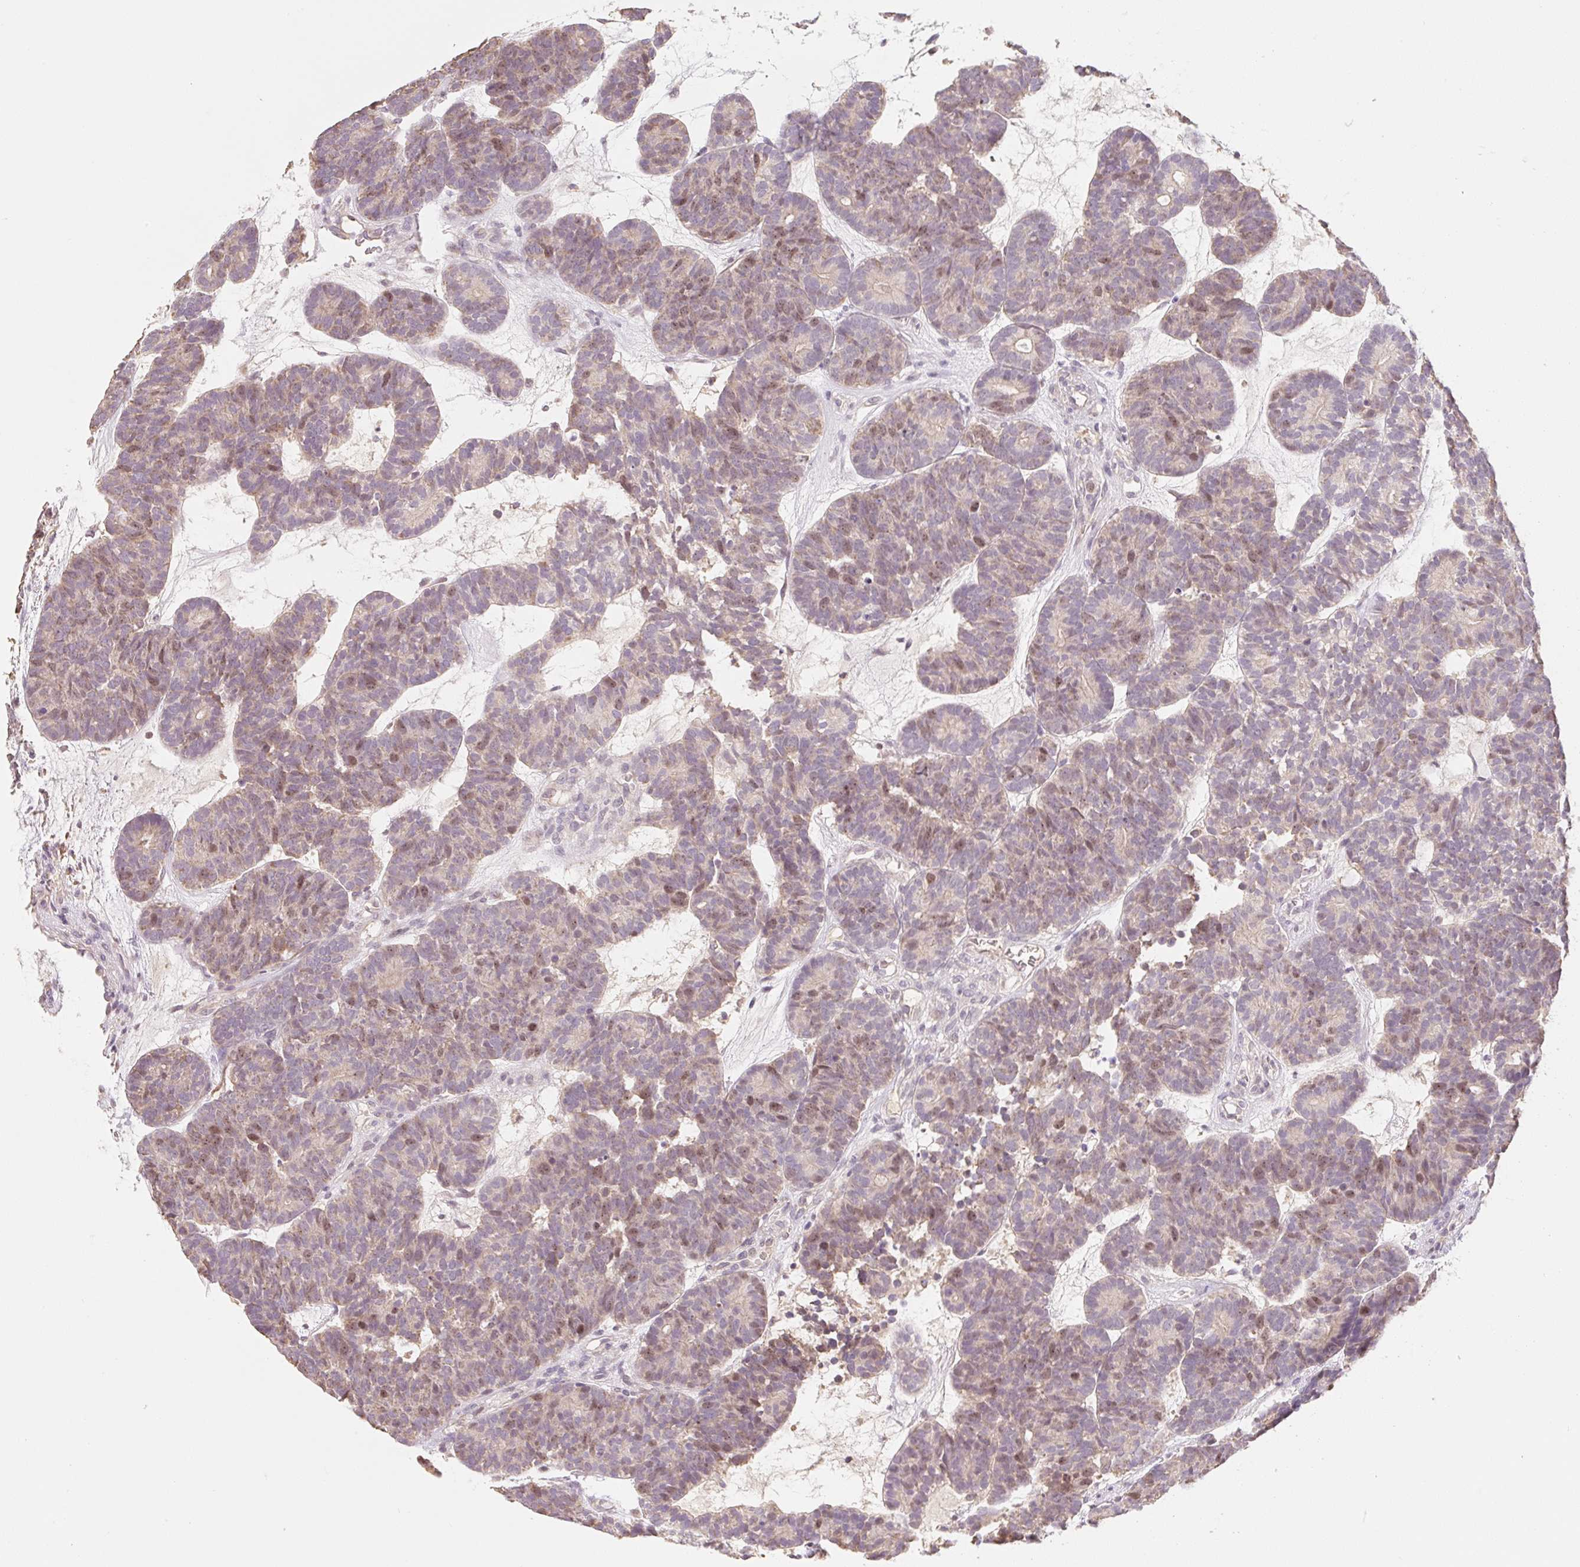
{"staining": {"intensity": "moderate", "quantity": "25%-75%", "location": "nuclear"}, "tissue": "head and neck cancer", "cell_type": "Tumor cells", "image_type": "cancer", "snomed": [{"axis": "morphology", "description": "Adenocarcinoma, NOS"}, {"axis": "topography", "description": "Head-Neck"}], "caption": "High-magnification brightfield microscopy of head and neck adenocarcinoma stained with DAB (3,3'-diaminobenzidine) (brown) and counterstained with hematoxylin (blue). tumor cells exhibit moderate nuclear positivity is identified in about25%-75% of cells.", "gene": "MIA2", "patient": {"sex": "female", "age": 81}}